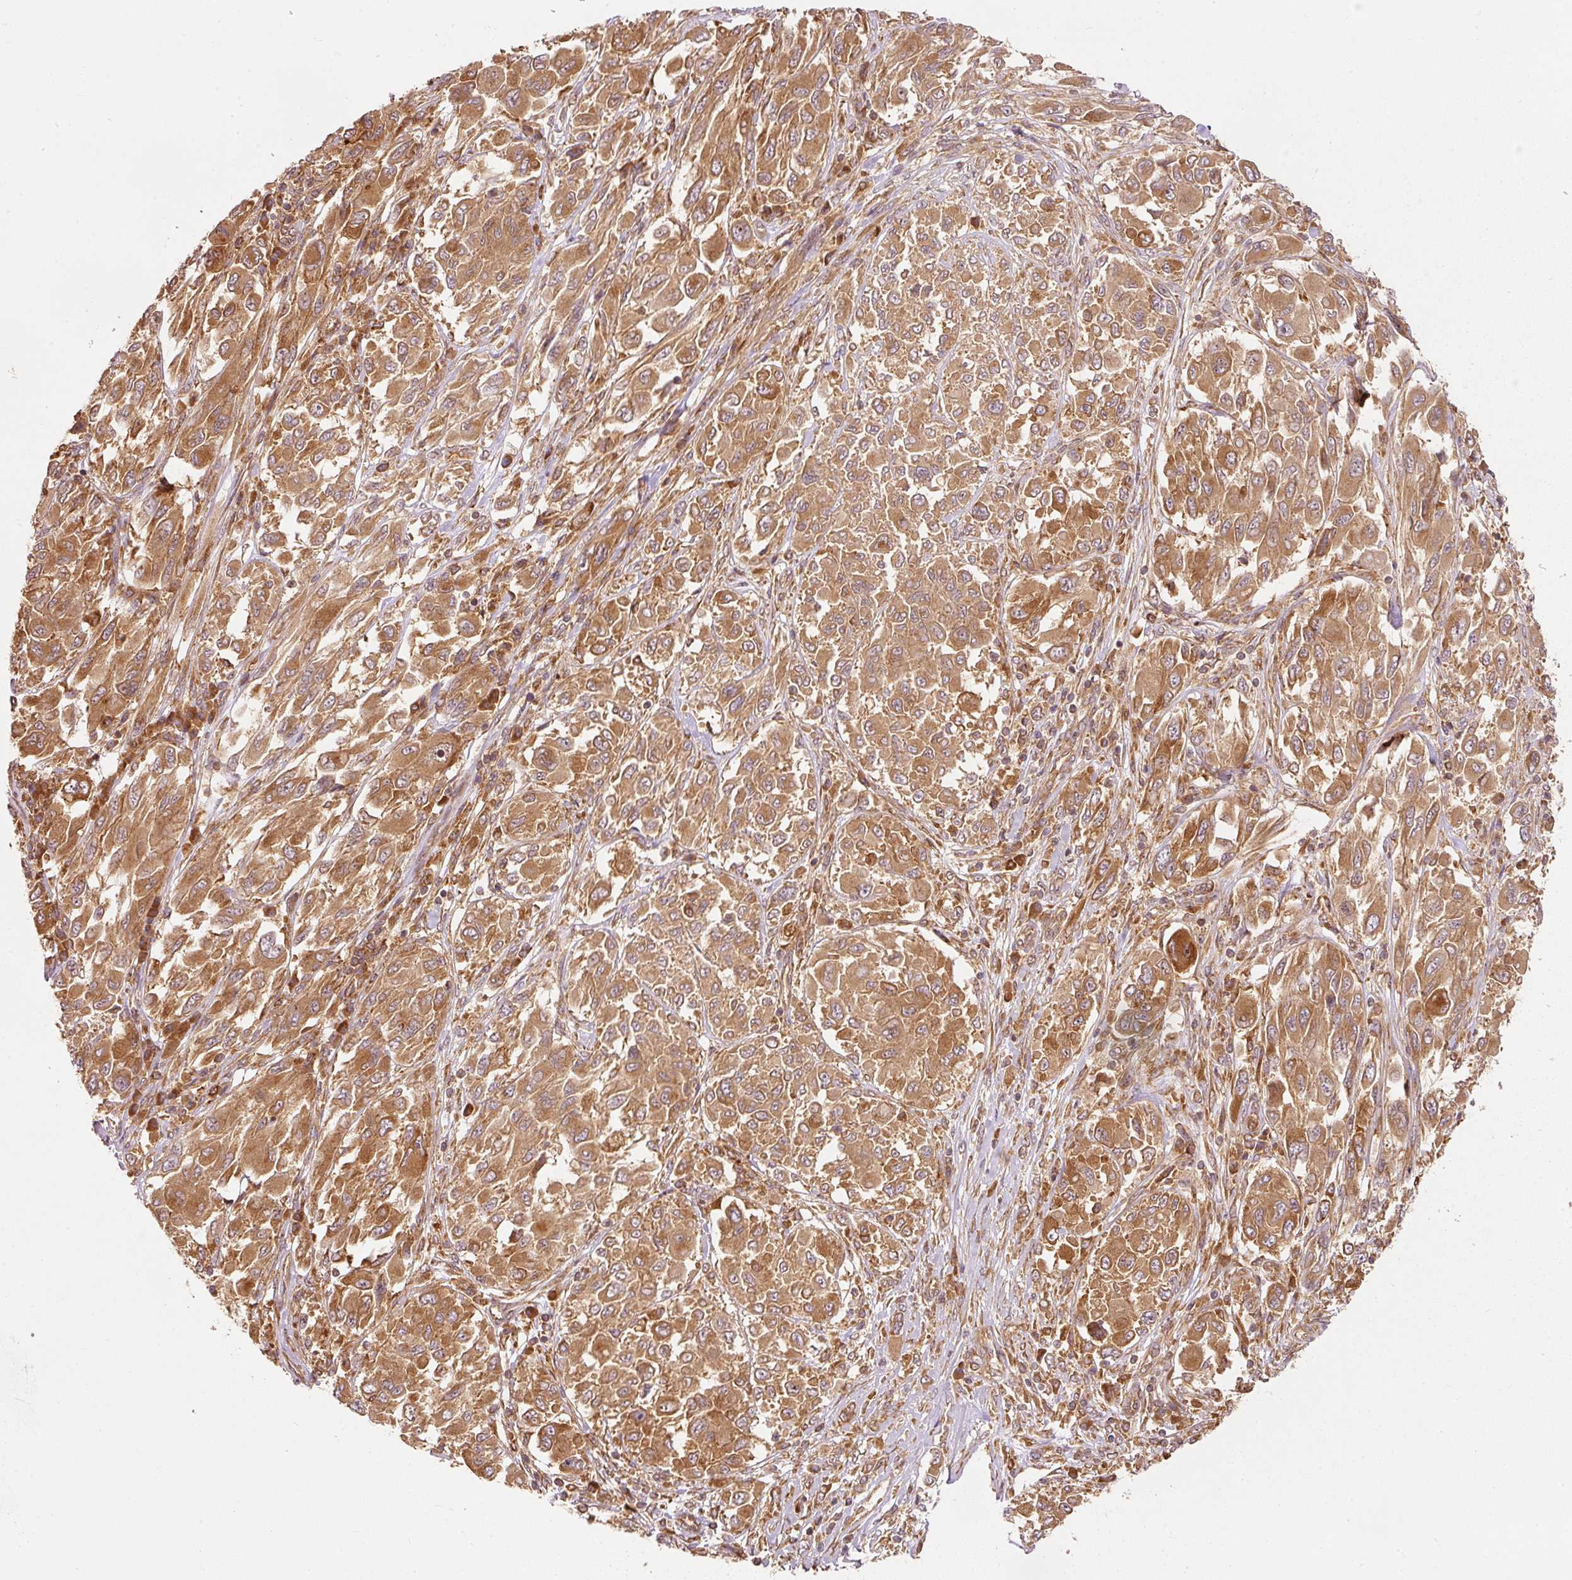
{"staining": {"intensity": "moderate", "quantity": ">75%", "location": "cytoplasmic/membranous"}, "tissue": "melanoma", "cell_type": "Tumor cells", "image_type": "cancer", "snomed": [{"axis": "morphology", "description": "Malignant melanoma, NOS"}, {"axis": "topography", "description": "Skin"}], "caption": "Immunohistochemistry of malignant melanoma demonstrates medium levels of moderate cytoplasmic/membranous expression in about >75% of tumor cells.", "gene": "EIF3B", "patient": {"sex": "female", "age": 91}}